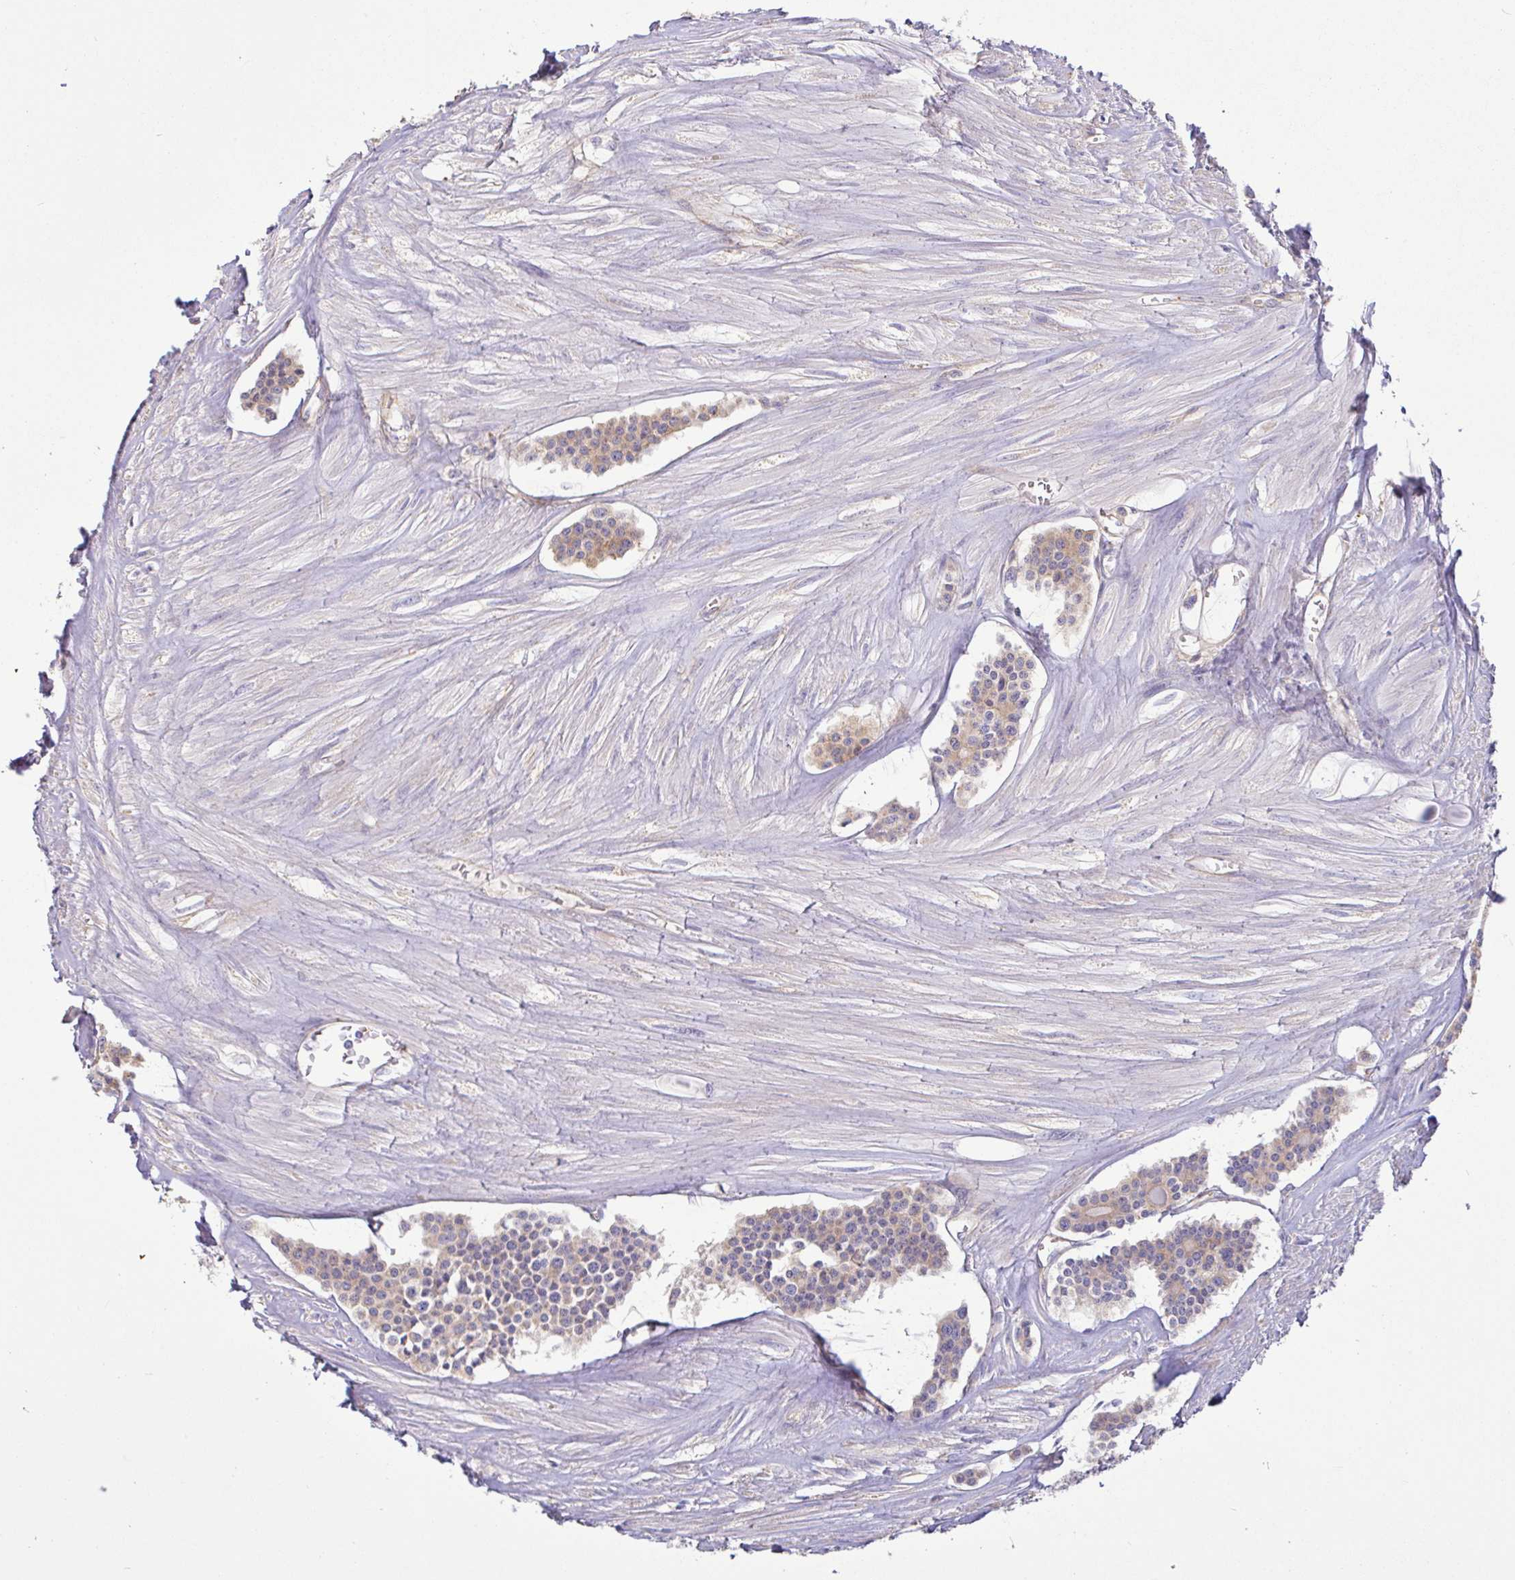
{"staining": {"intensity": "weak", "quantity": ">75%", "location": "cytoplasmic/membranous"}, "tissue": "carcinoid", "cell_type": "Tumor cells", "image_type": "cancer", "snomed": [{"axis": "morphology", "description": "Carcinoid, malignant, NOS"}, {"axis": "topography", "description": "Small intestine"}], "caption": "Protein staining reveals weak cytoplasmic/membranous positivity in about >75% of tumor cells in carcinoid (malignant).", "gene": "PLCD4", "patient": {"sex": "male", "age": 60}}